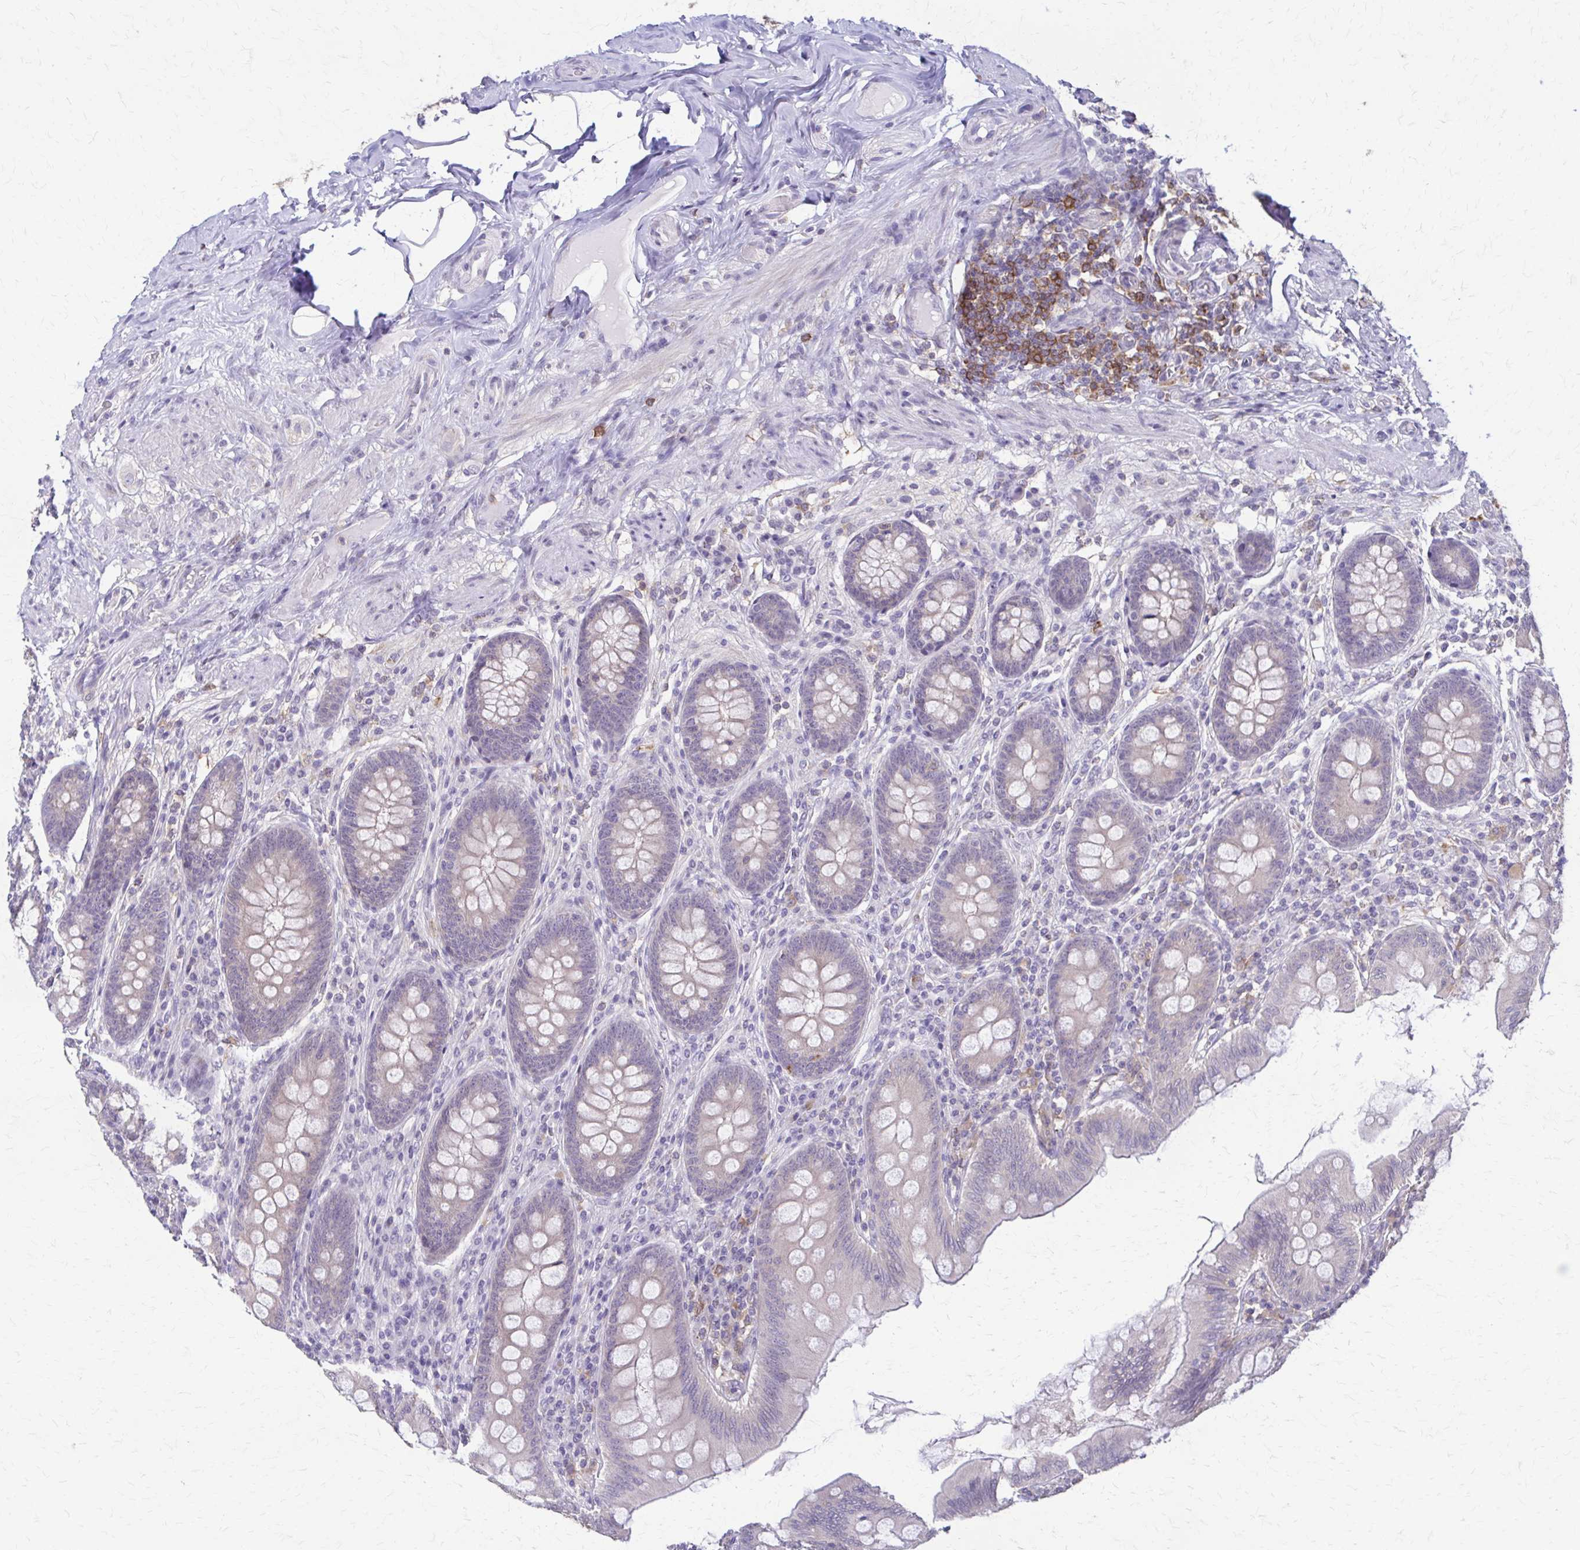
{"staining": {"intensity": "moderate", "quantity": "<25%", "location": "cytoplasmic/membranous"}, "tissue": "appendix", "cell_type": "Glandular cells", "image_type": "normal", "snomed": [{"axis": "morphology", "description": "Normal tissue, NOS"}, {"axis": "topography", "description": "Appendix"}], "caption": "Glandular cells show low levels of moderate cytoplasmic/membranous positivity in approximately <25% of cells in benign human appendix.", "gene": "PIK3AP1", "patient": {"sex": "male", "age": 71}}